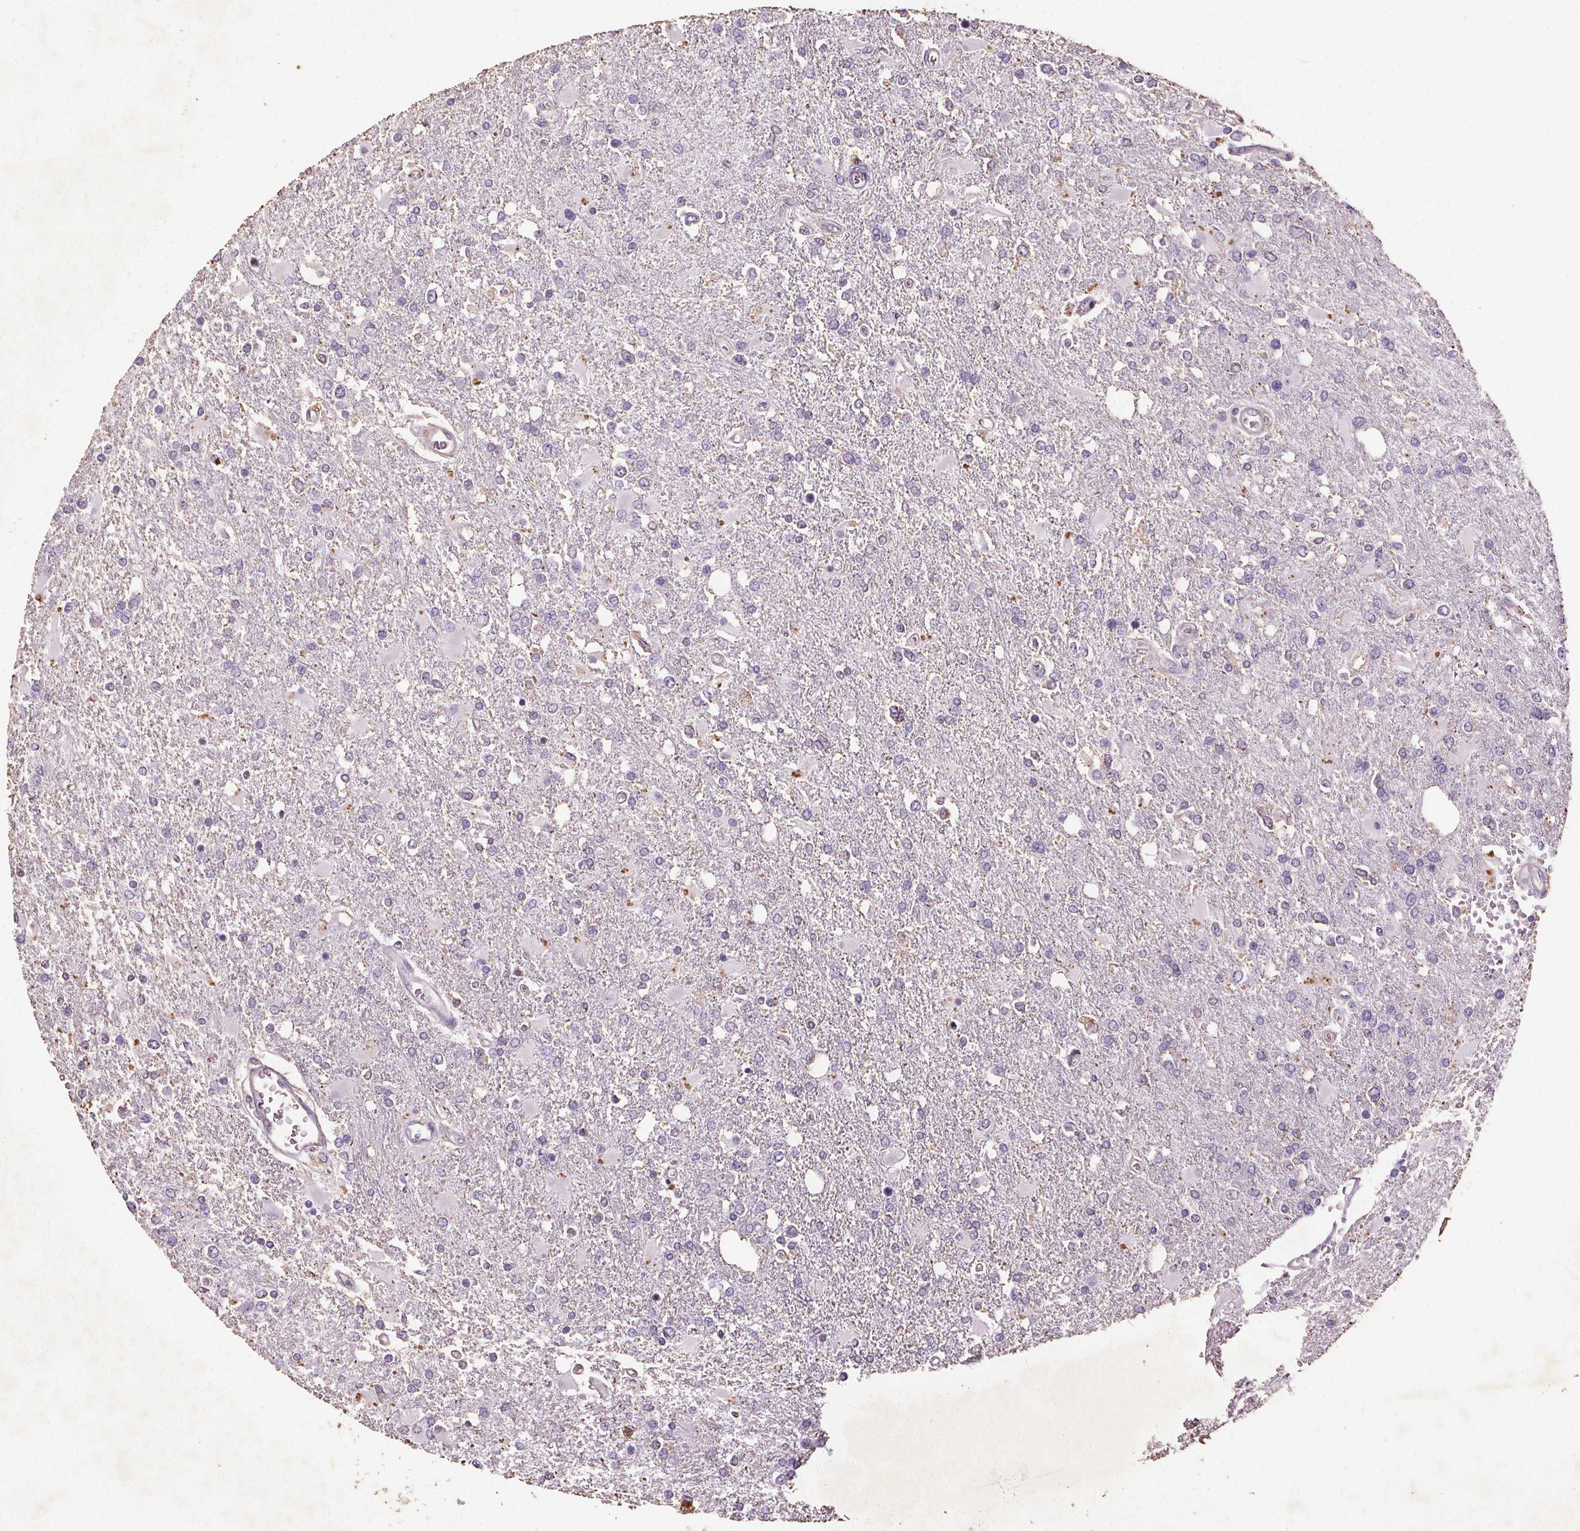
{"staining": {"intensity": "negative", "quantity": "none", "location": "none"}, "tissue": "glioma", "cell_type": "Tumor cells", "image_type": "cancer", "snomed": [{"axis": "morphology", "description": "Glioma, malignant, High grade"}, {"axis": "topography", "description": "Cerebral cortex"}], "caption": "IHC of malignant glioma (high-grade) shows no positivity in tumor cells. (Brightfield microscopy of DAB (3,3'-diaminobenzidine) IHC at high magnification).", "gene": "C19orf84", "patient": {"sex": "male", "age": 79}}